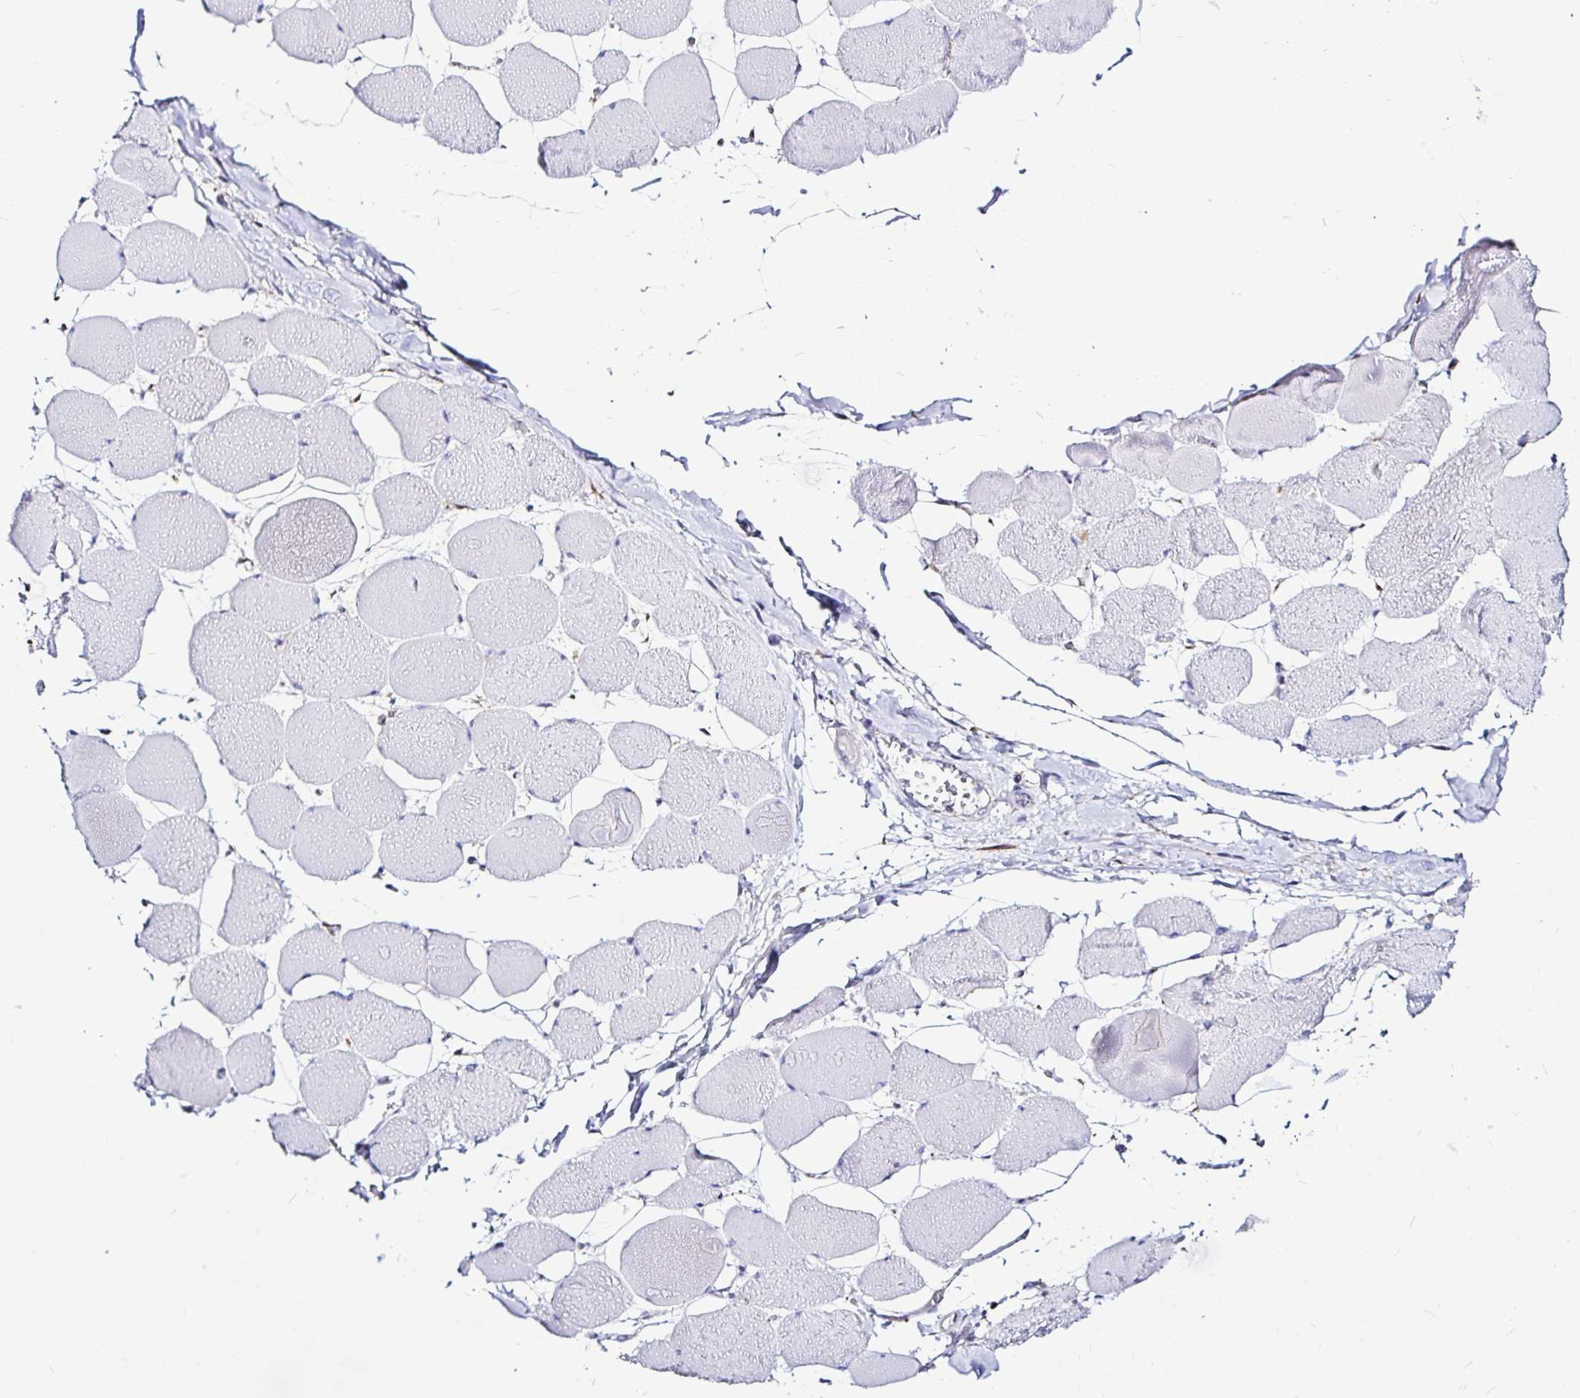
{"staining": {"intensity": "negative", "quantity": "none", "location": "none"}, "tissue": "skeletal muscle", "cell_type": "Myocytes", "image_type": "normal", "snomed": [{"axis": "morphology", "description": "Normal tissue, NOS"}, {"axis": "topography", "description": "Skeletal muscle"}], "caption": "Histopathology image shows no protein staining in myocytes of normal skeletal muscle.", "gene": "IDH1", "patient": {"sex": "female", "age": 75}}